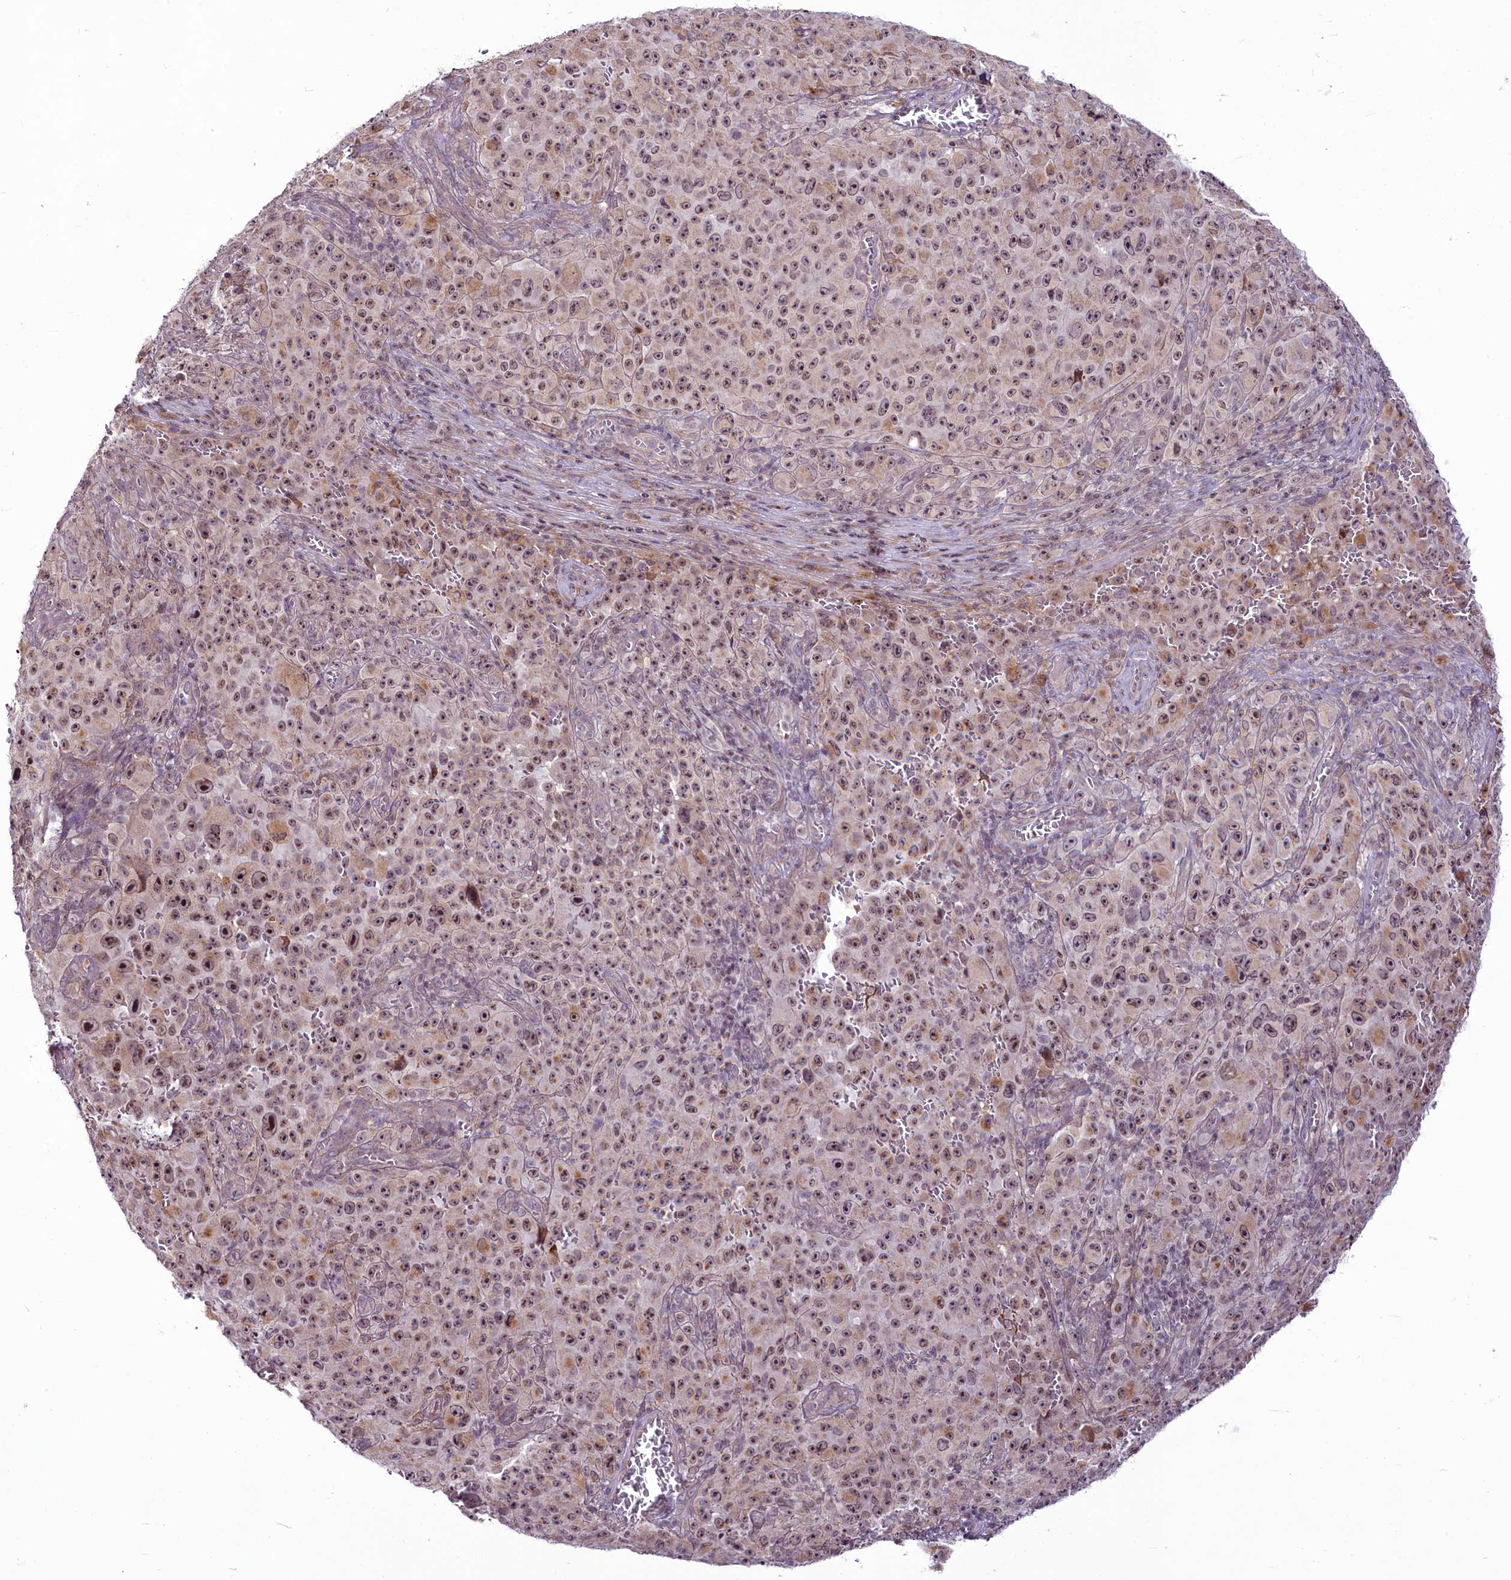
{"staining": {"intensity": "moderate", "quantity": ">75%", "location": "nuclear"}, "tissue": "melanoma", "cell_type": "Tumor cells", "image_type": "cancer", "snomed": [{"axis": "morphology", "description": "Malignant melanoma, NOS"}, {"axis": "topography", "description": "Skin"}], "caption": "Protein expression analysis of human malignant melanoma reveals moderate nuclear expression in approximately >75% of tumor cells.", "gene": "RSBN1", "patient": {"sex": "female", "age": 82}}